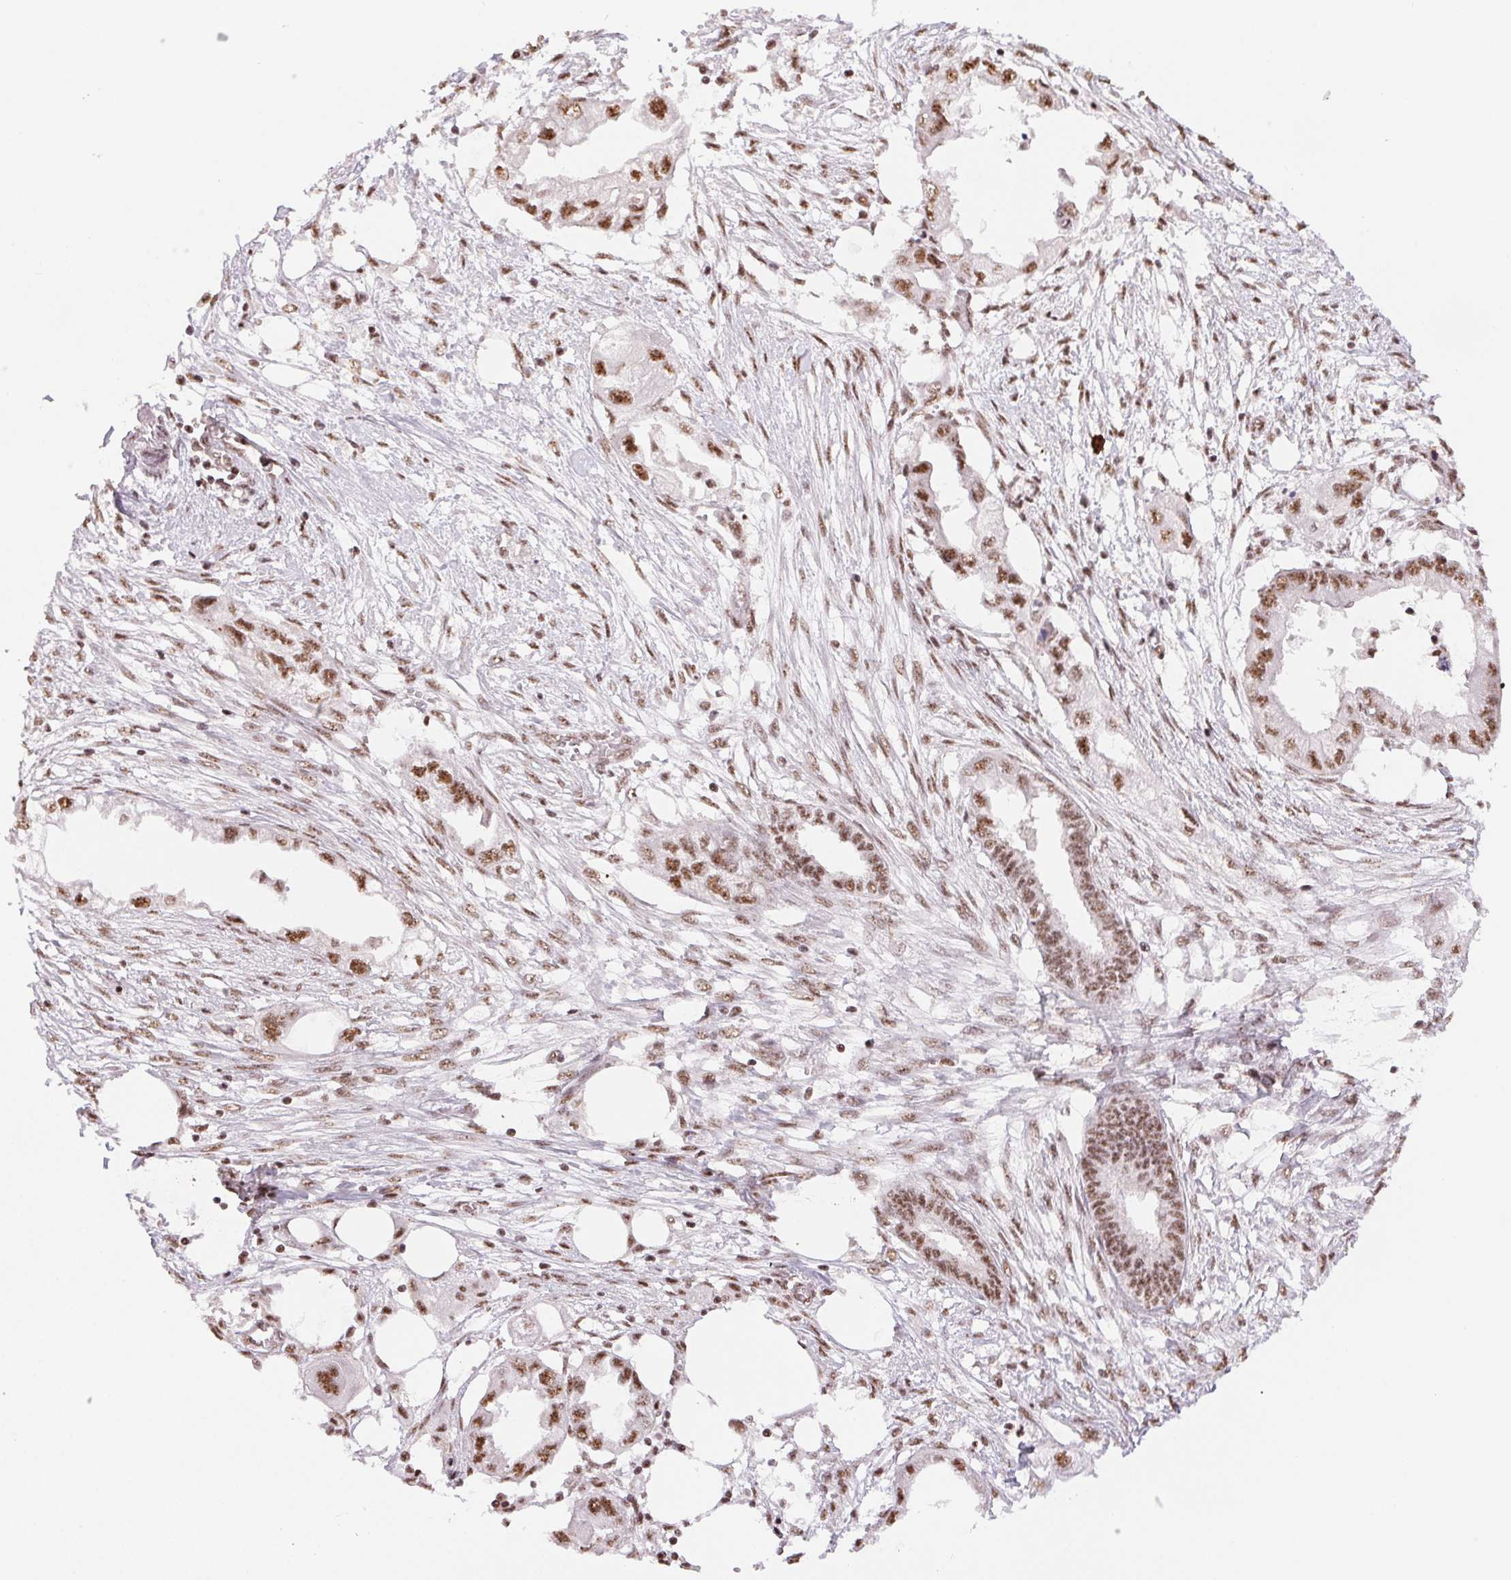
{"staining": {"intensity": "moderate", "quantity": ">75%", "location": "nuclear"}, "tissue": "endometrial cancer", "cell_type": "Tumor cells", "image_type": "cancer", "snomed": [{"axis": "morphology", "description": "Adenocarcinoma, NOS"}, {"axis": "morphology", "description": "Adenocarcinoma, metastatic, NOS"}, {"axis": "topography", "description": "Adipose tissue"}, {"axis": "topography", "description": "Endometrium"}], "caption": "This is an image of immunohistochemistry staining of endometrial cancer (adenocarcinoma), which shows moderate positivity in the nuclear of tumor cells.", "gene": "IK", "patient": {"sex": "female", "age": 67}}